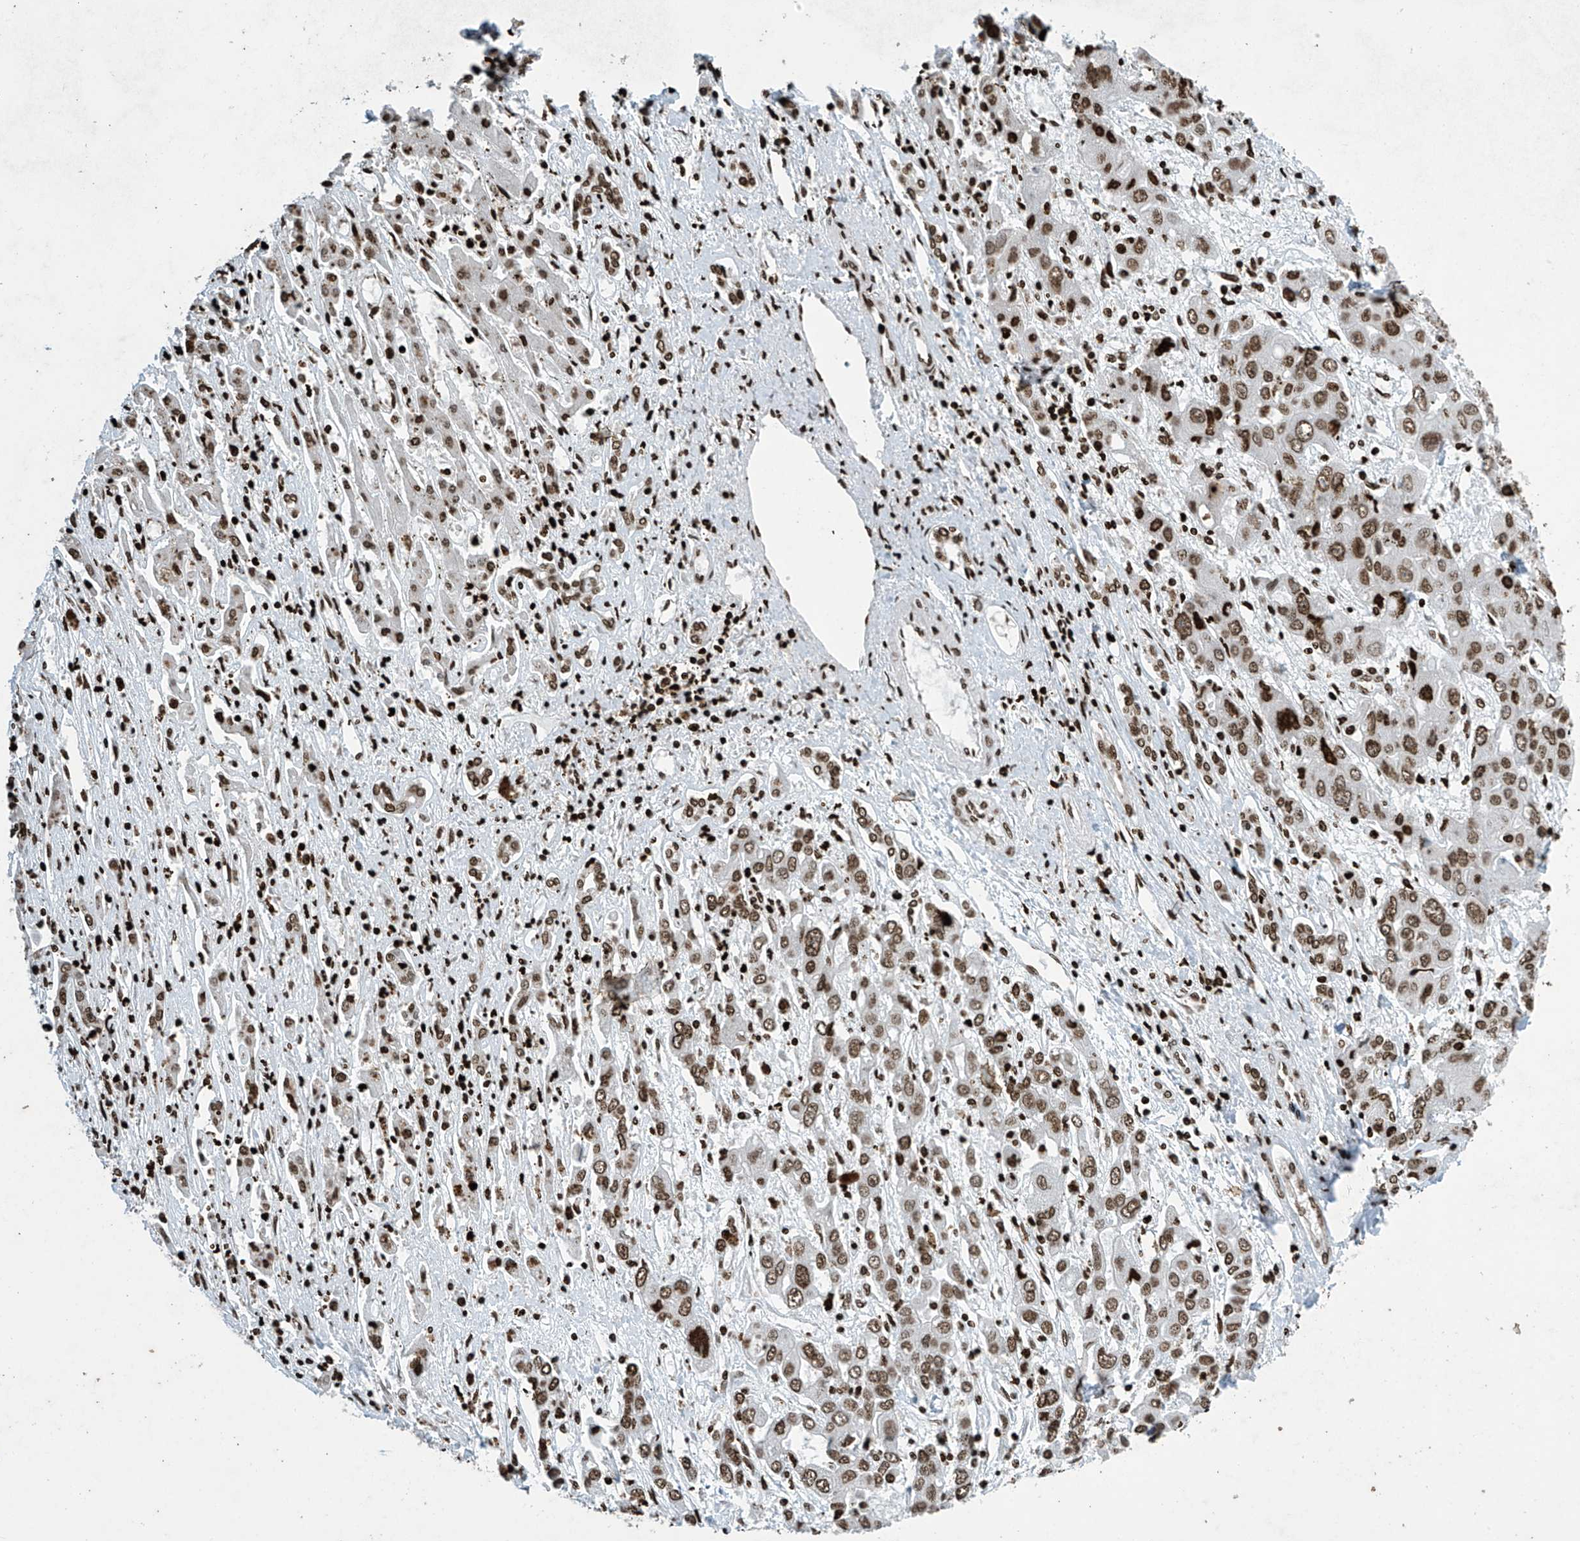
{"staining": {"intensity": "moderate", "quantity": ">75%", "location": "nuclear"}, "tissue": "liver cancer", "cell_type": "Tumor cells", "image_type": "cancer", "snomed": [{"axis": "morphology", "description": "Cholangiocarcinoma"}, {"axis": "topography", "description": "Liver"}], "caption": "Brown immunohistochemical staining in cholangiocarcinoma (liver) shows moderate nuclear positivity in approximately >75% of tumor cells.", "gene": "H4C16", "patient": {"sex": "male", "age": 67}}